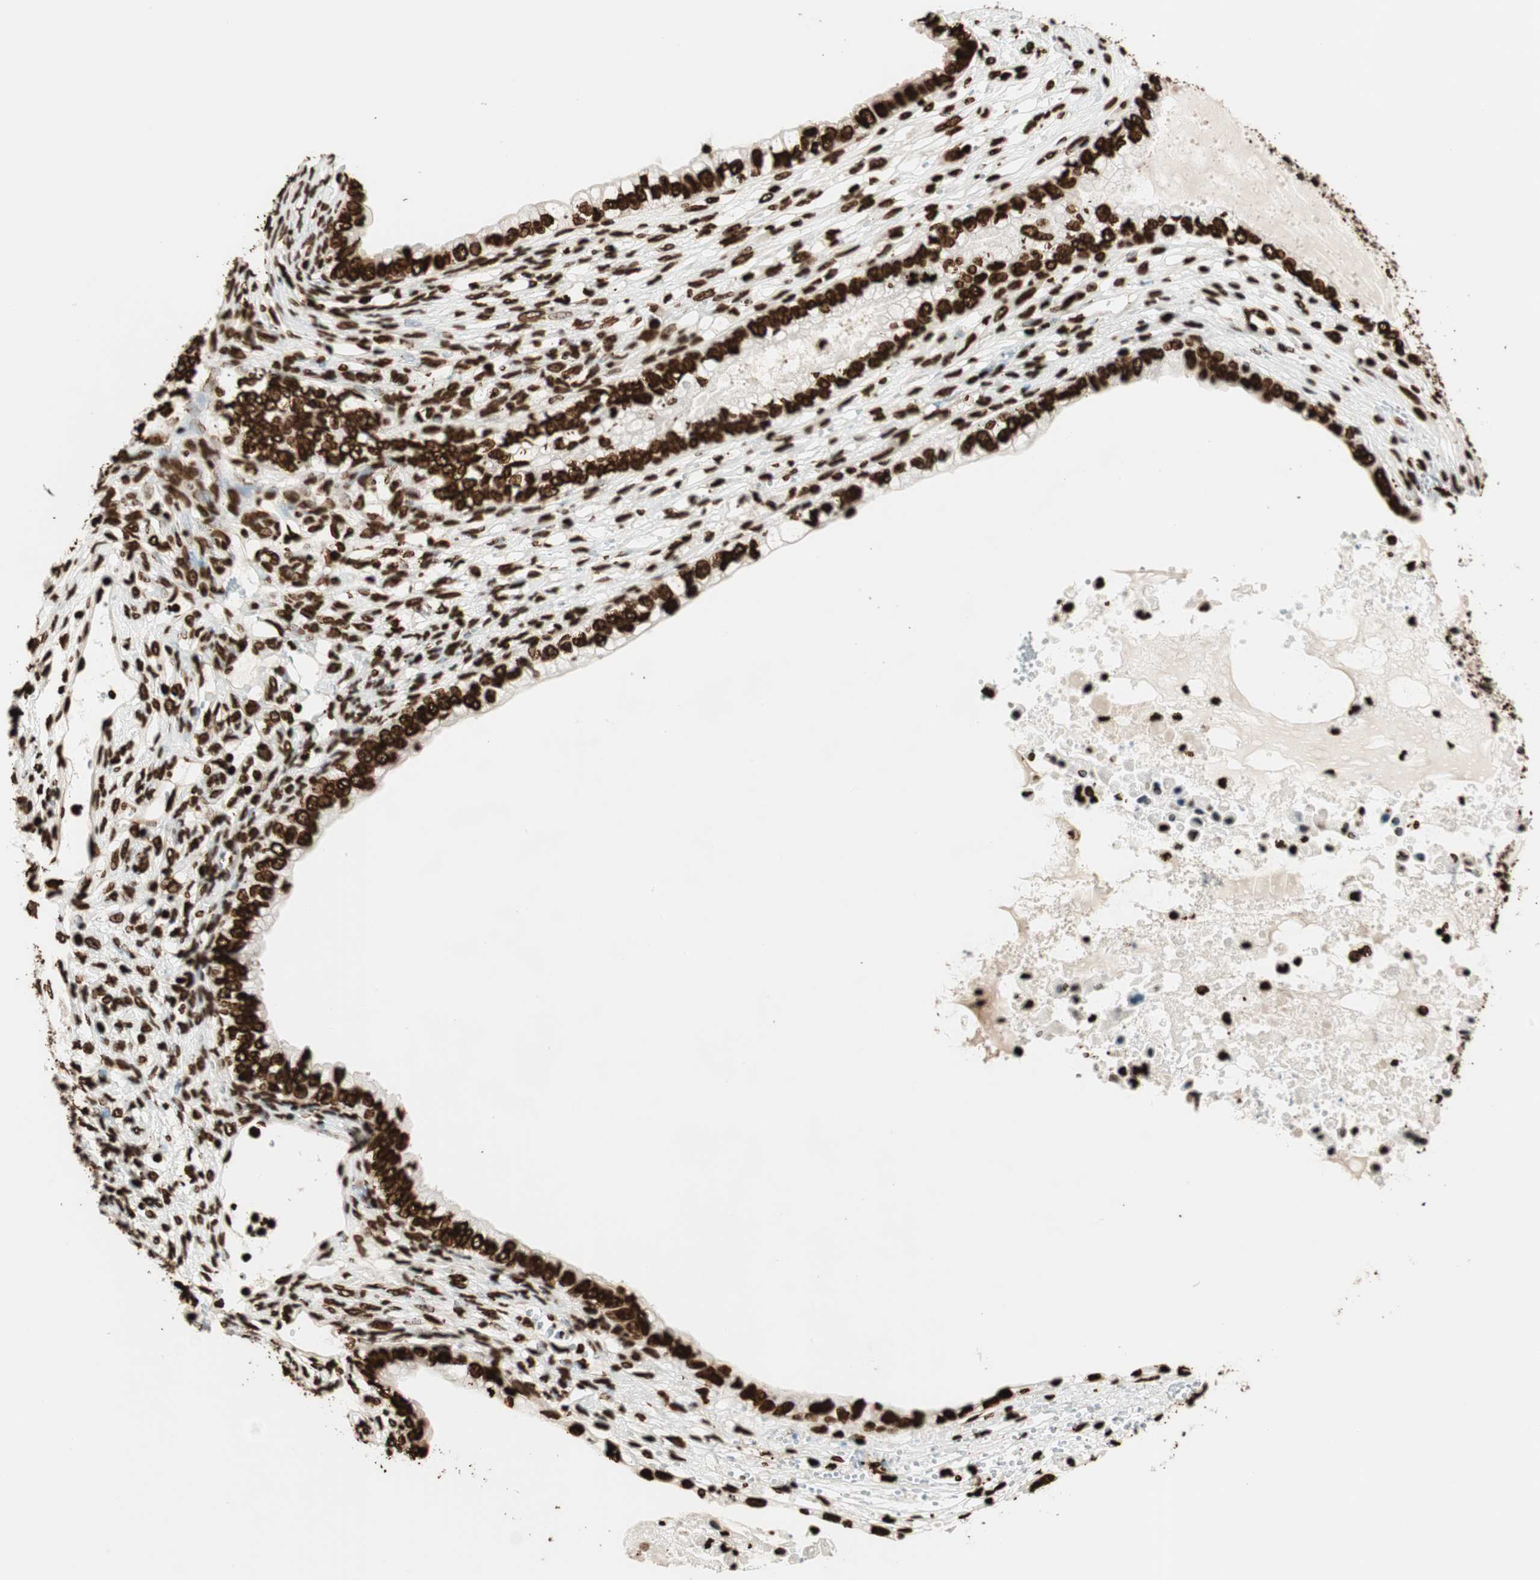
{"staining": {"intensity": "strong", "quantity": ">75%", "location": "nuclear"}, "tissue": "ovarian cancer", "cell_type": "Tumor cells", "image_type": "cancer", "snomed": [{"axis": "morphology", "description": "Cystadenocarcinoma, mucinous, NOS"}, {"axis": "topography", "description": "Ovary"}], "caption": "This histopathology image demonstrates ovarian cancer (mucinous cystadenocarcinoma) stained with IHC to label a protein in brown. The nuclear of tumor cells show strong positivity for the protein. Nuclei are counter-stained blue.", "gene": "GLI2", "patient": {"sex": "female", "age": 80}}